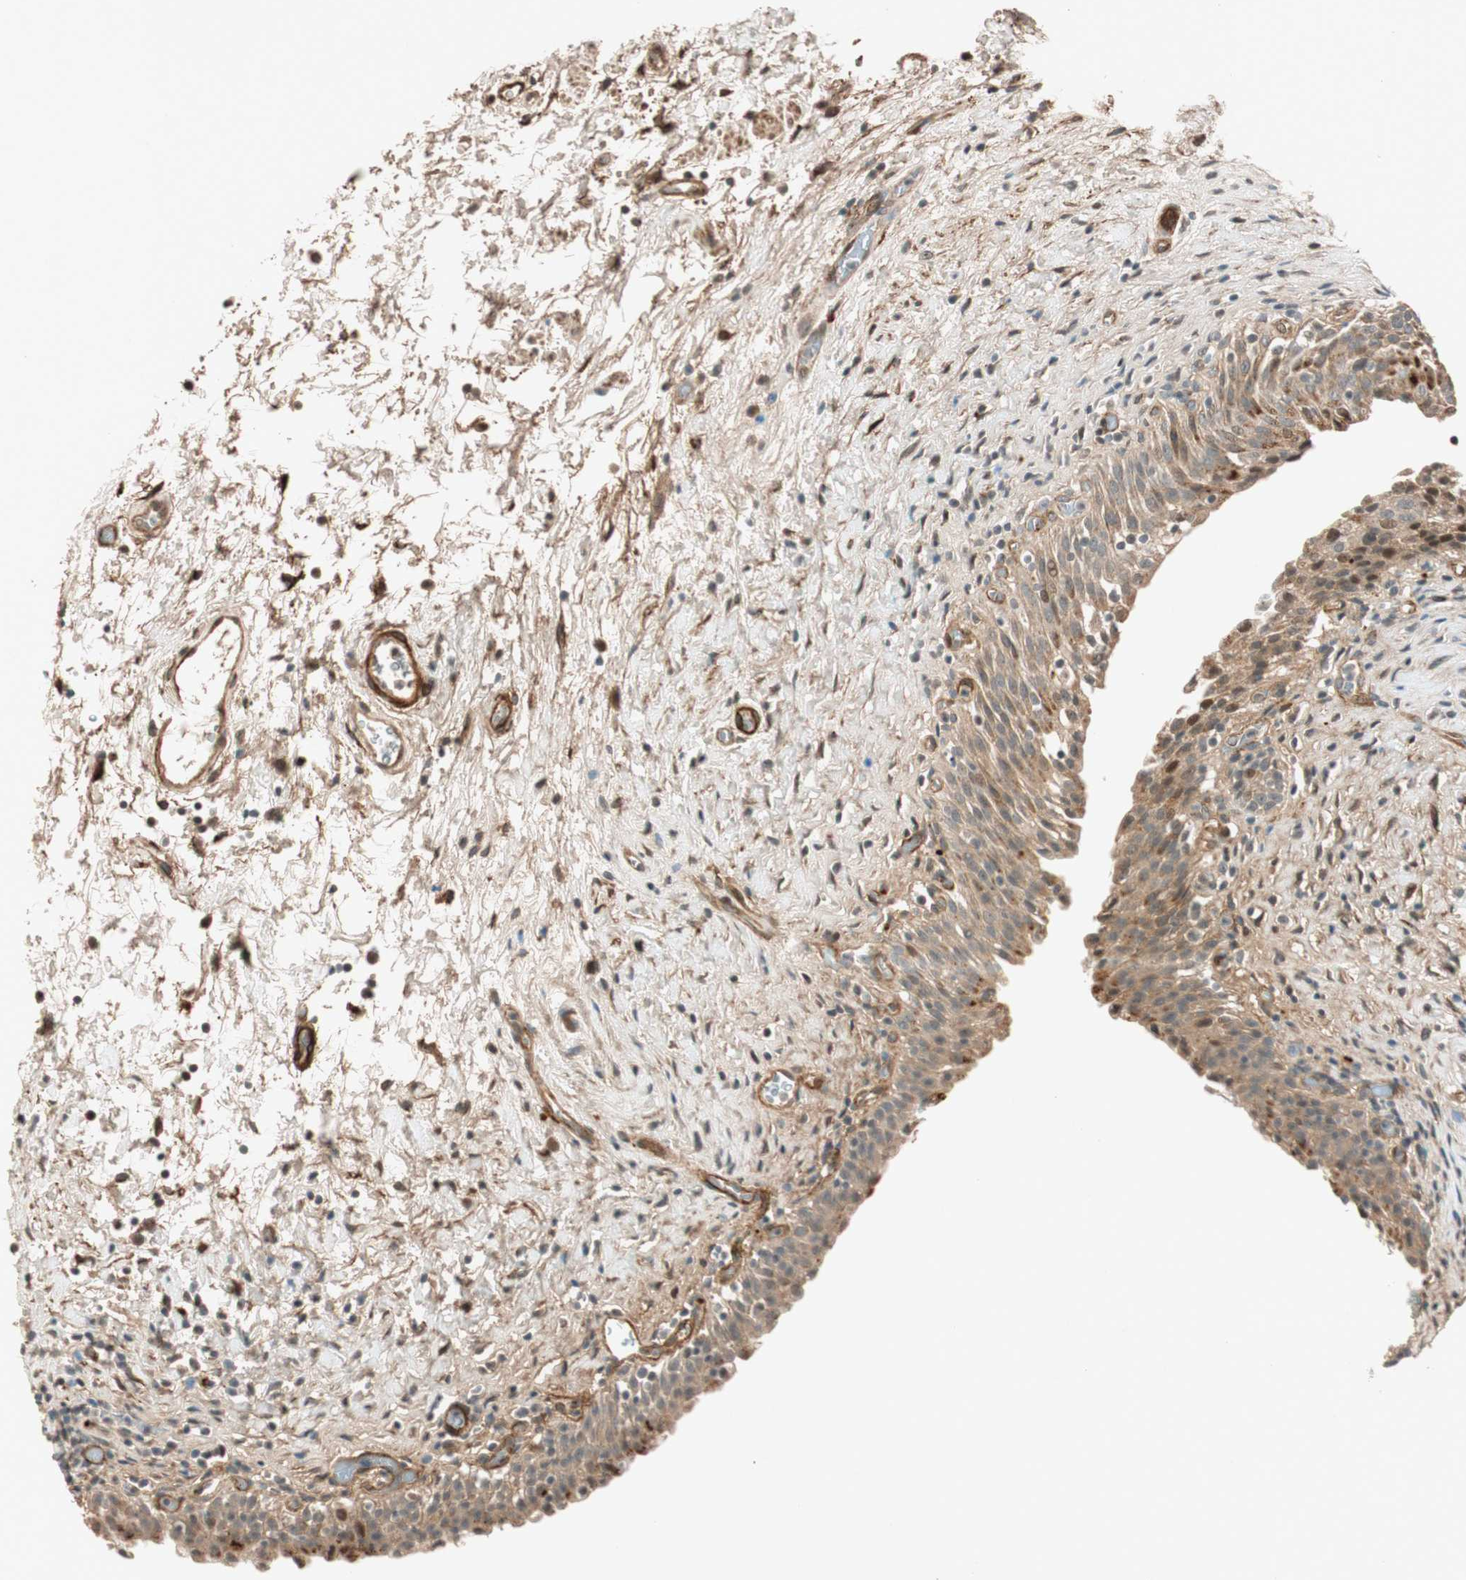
{"staining": {"intensity": "moderate", "quantity": ">75%", "location": "cytoplasmic/membranous,nuclear"}, "tissue": "urinary bladder", "cell_type": "Urothelial cells", "image_type": "normal", "snomed": [{"axis": "morphology", "description": "Normal tissue, NOS"}, {"axis": "topography", "description": "Urinary bladder"}], "caption": "An image showing moderate cytoplasmic/membranous,nuclear positivity in approximately >75% of urothelial cells in benign urinary bladder, as visualized by brown immunohistochemical staining.", "gene": "EPHA6", "patient": {"sex": "male", "age": 51}}